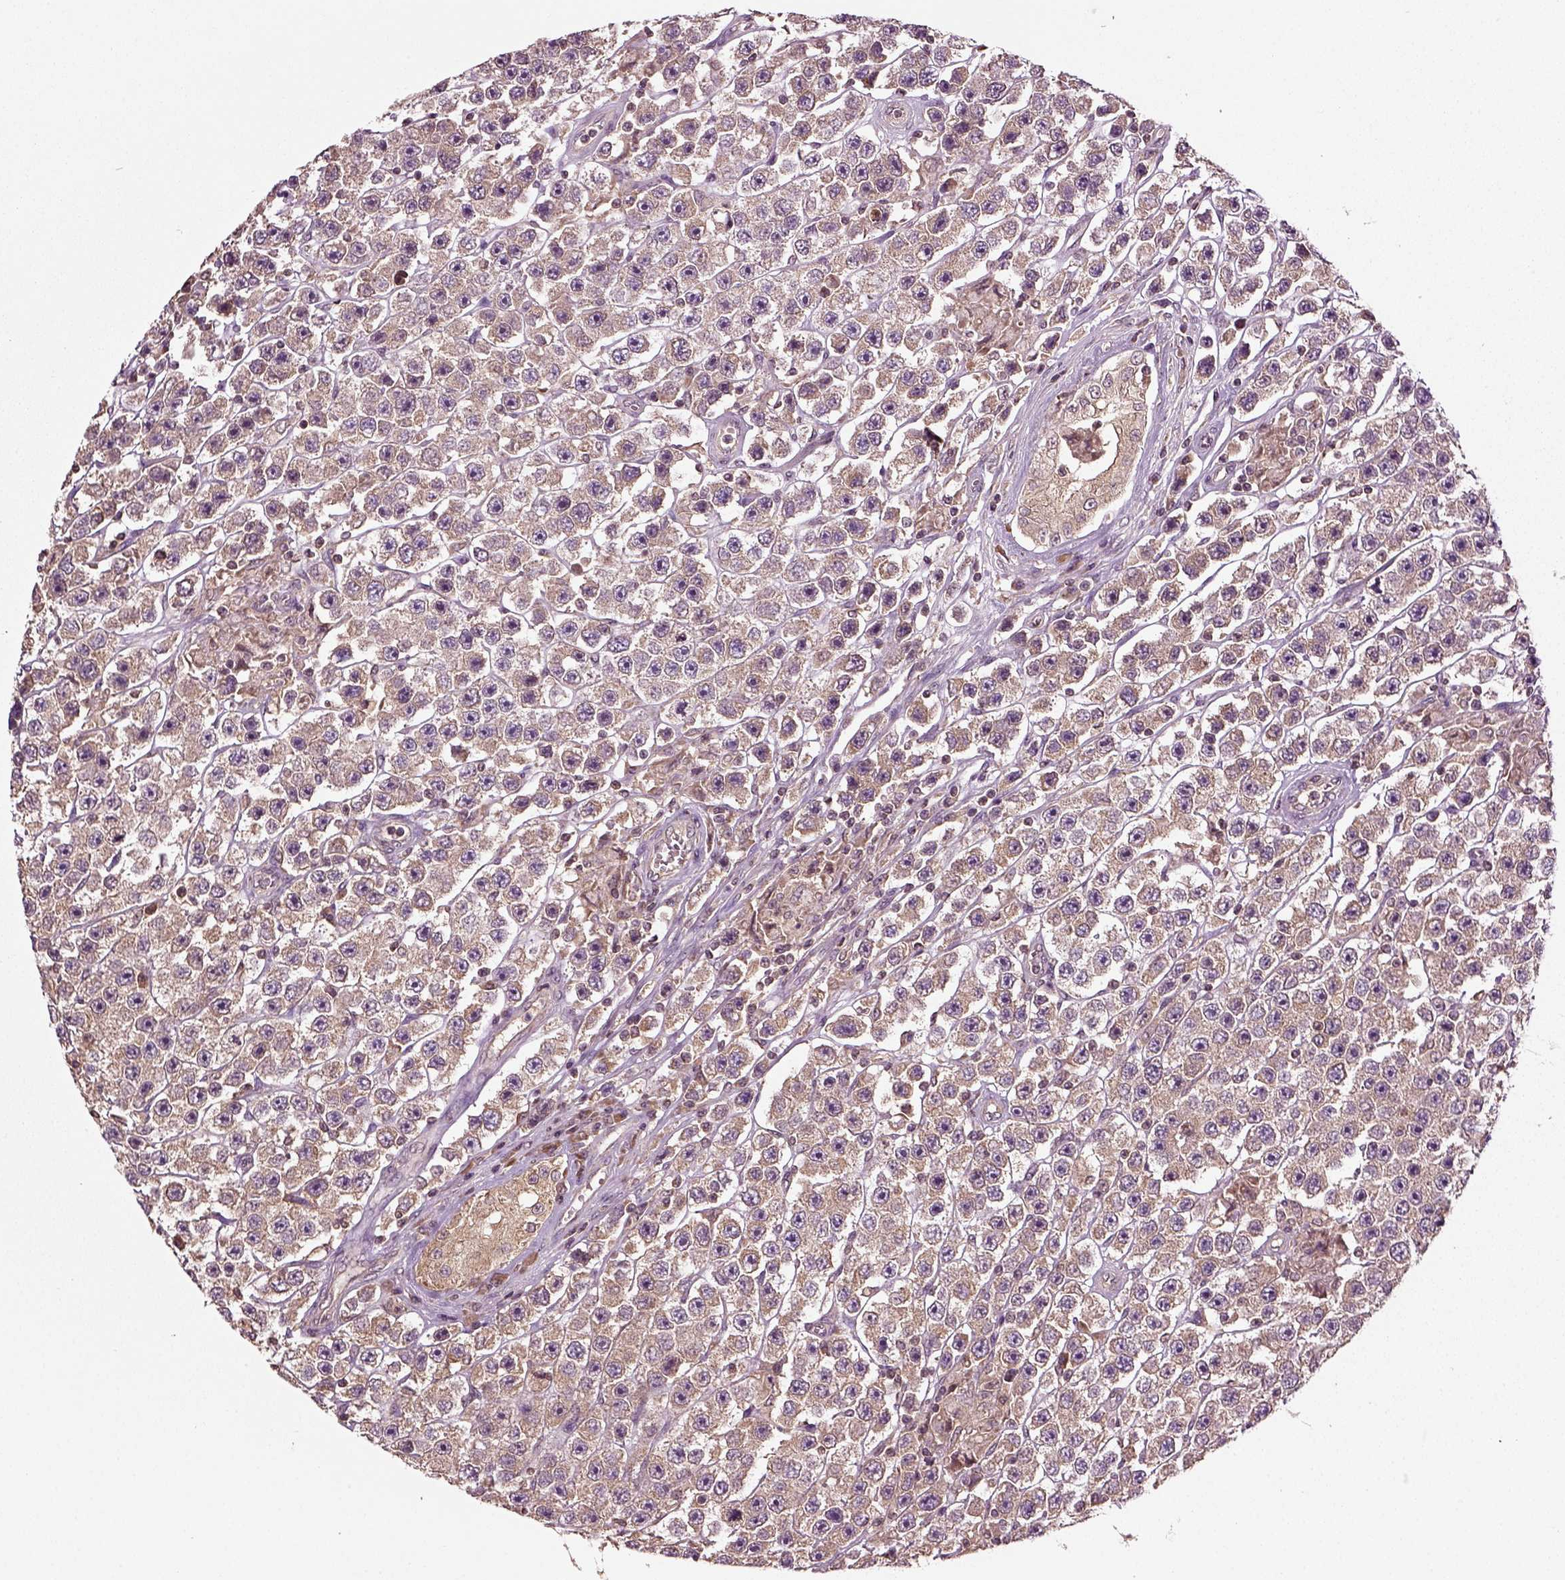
{"staining": {"intensity": "weak", "quantity": ">75%", "location": "cytoplasmic/membranous"}, "tissue": "testis cancer", "cell_type": "Tumor cells", "image_type": "cancer", "snomed": [{"axis": "morphology", "description": "Seminoma, NOS"}, {"axis": "topography", "description": "Testis"}], "caption": "This is a micrograph of immunohistochemistry (IHC) staining of testis cancer (seminoma), which shows weak expression in the cytoplasmic/membranous of tumor cells.", "gene": "ERV3-1", "patient": {"sex": "male", "age": 45}}